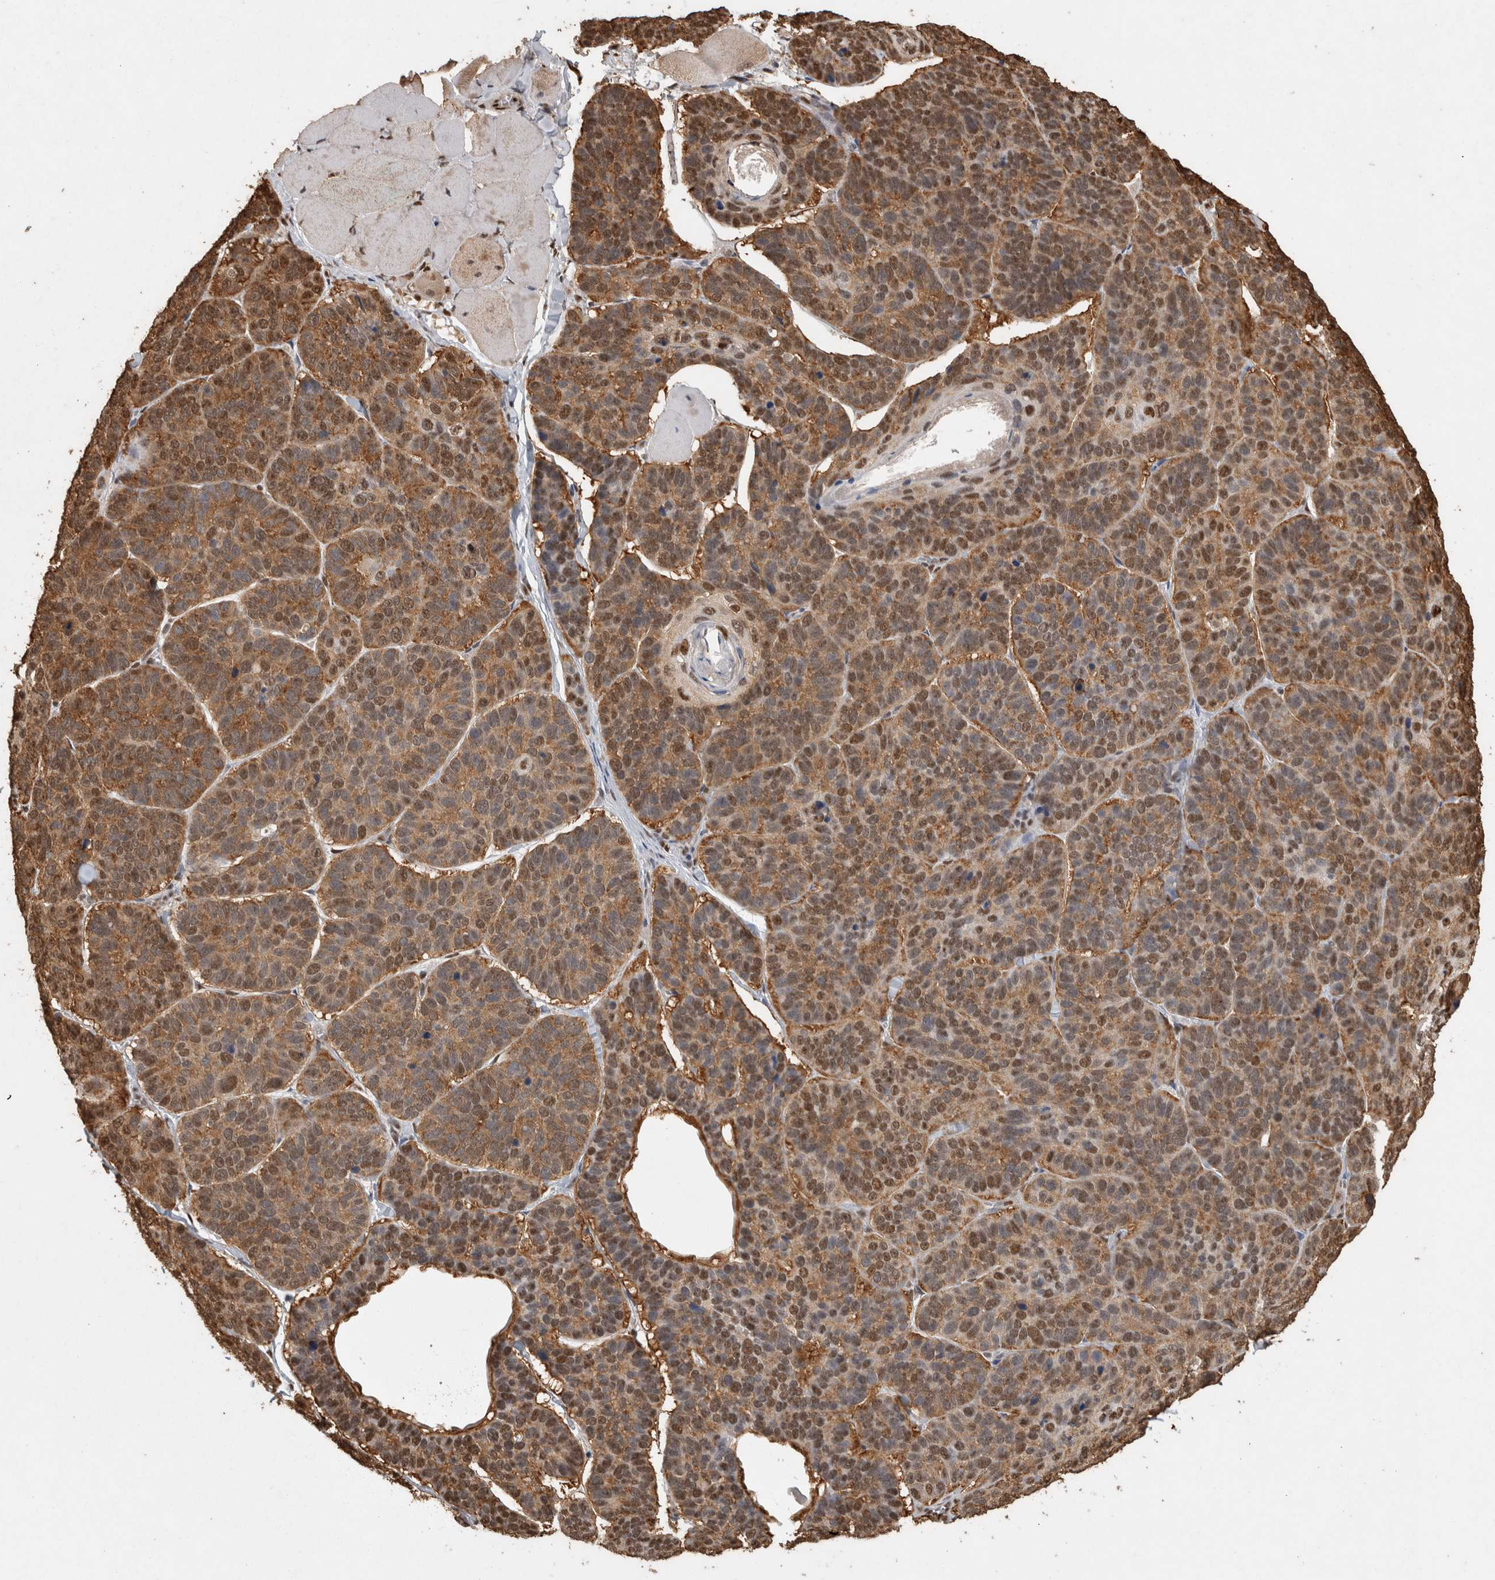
{"staining": {"intensity": "moderate", "quantity": ">75%", "location": "cytoplasmic/membranous,nuclear"}, "tissue": "skin cancer", "cell_type": "Tumor cells", "image_type": "cancer", "snomed": [{"axis": "morphology", "description": "Basal cell carcinoma"}, {"axis": "topography", "description": "Skin"}], "caption": "IHC of human skin cancer (basal cell carcinoma) displays medium levels of moderate cytoplasmic/membranous and nuclear expression in about >75% of tumor cells. (Stains: DAB (3,3'-diaminobenzidine) in brown, nuclei in blue, Microscopy: brightfield microscopy at high magnification).", "gene": "RAD50", "patient": {"sex": "male", "age": 62}}